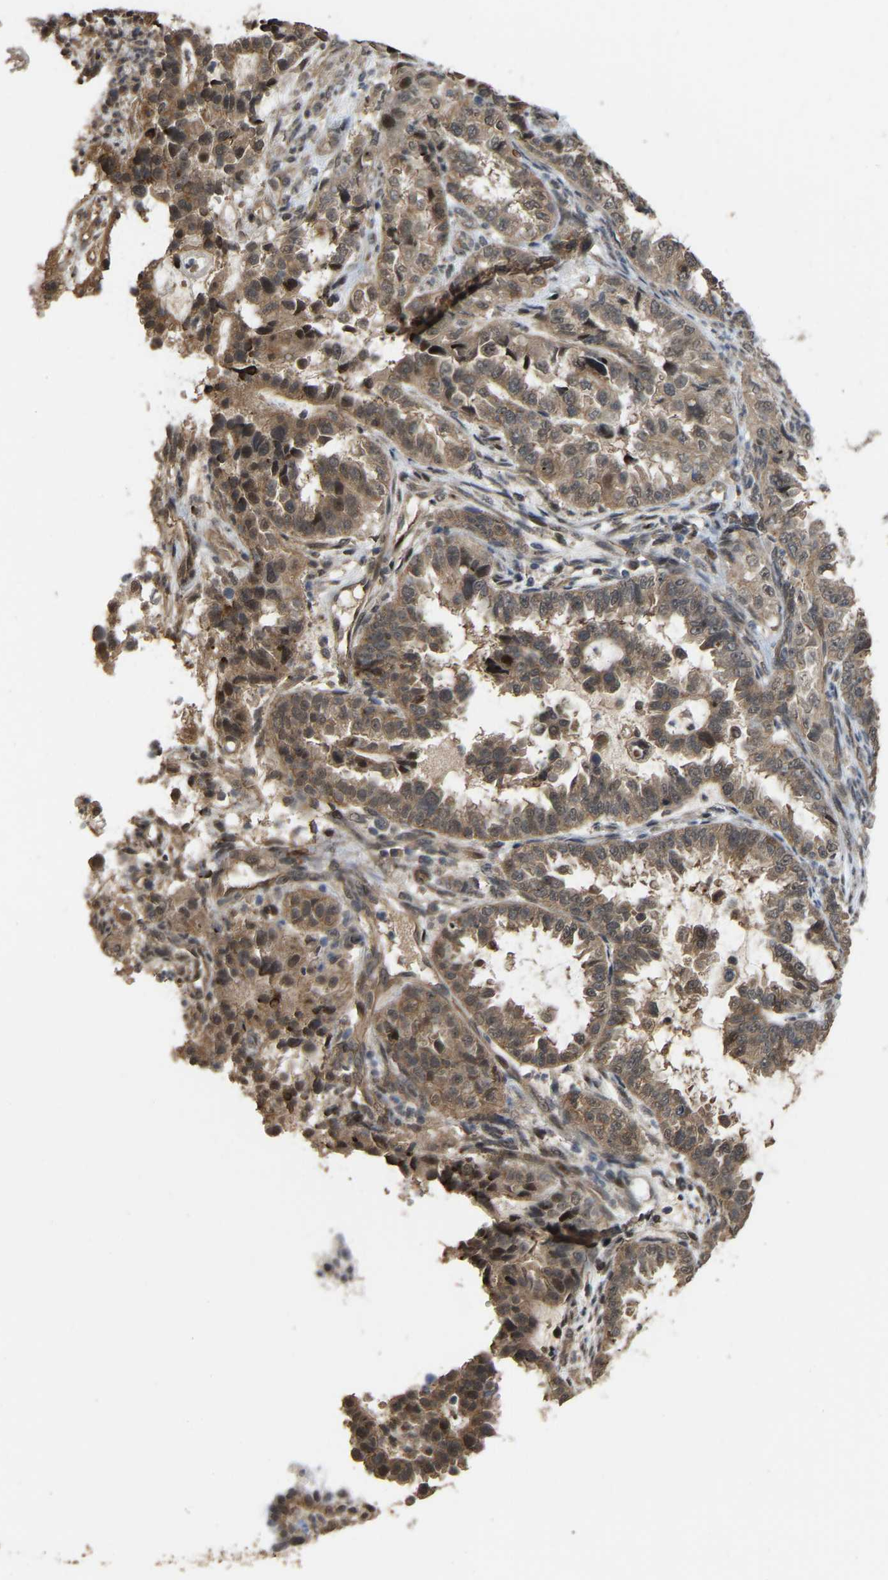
{"staining": {"intensity": "weak", "quantity": ">75%", "location": "cytoplasmic/membranous"}, "tissue": "endometrial cancer", "cell_type": "Tumor cells", "image_type": "cancer", "snomed": [{"axis": "morphology", "description": "Adenocarcinoma, NOS"}, {"axis": "topography", "description": "Endometrium"}], "caption": "DAB immunohistochemical staining of adenocarcinoma (endometrial) displays weak cytoplasmic/membranous protein positivity in about >75% of tumor cells.", "gene": "ARHGAP23", "patient": {"sex": "female", "age": 85}}